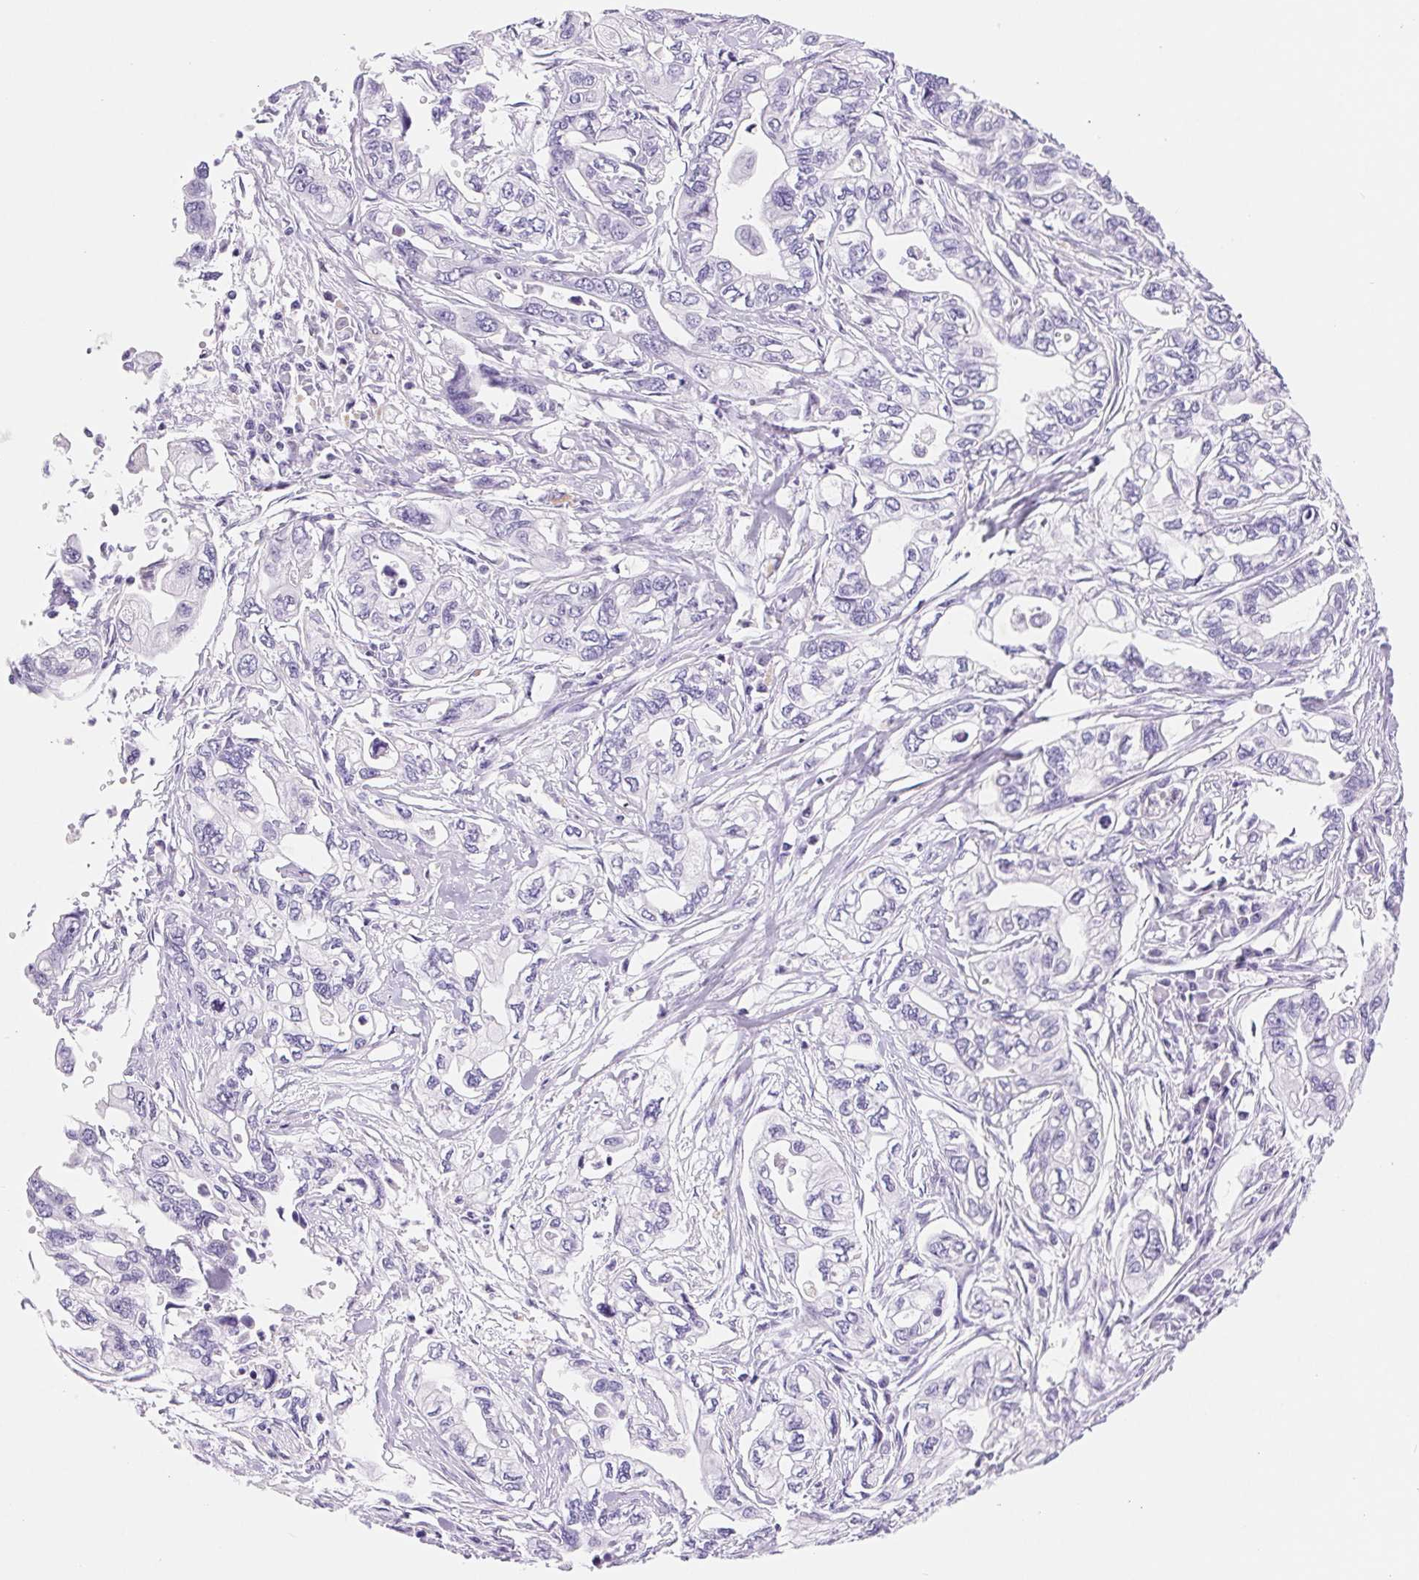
{"staining": {"intensity": "negative", "quantity": "none", "location": "none"}, "tissue": "pancreatic cancer", "cell_type": "Tumor cells", "image_type": "cancer", "snomed": [{"axis": "morphology", "description": "Adenocarcinoma, NOS"}, {"axis": "topography", "description": "Pancreas"}], "caption": "This is a photomicrograph of immunohistochemistry (IHC) staining of adenocarcinoma (pancreatic), which shows no expression in tumor cells.", "gene": "ASGR2", "patient": {"sex": "male", "age": 68}}